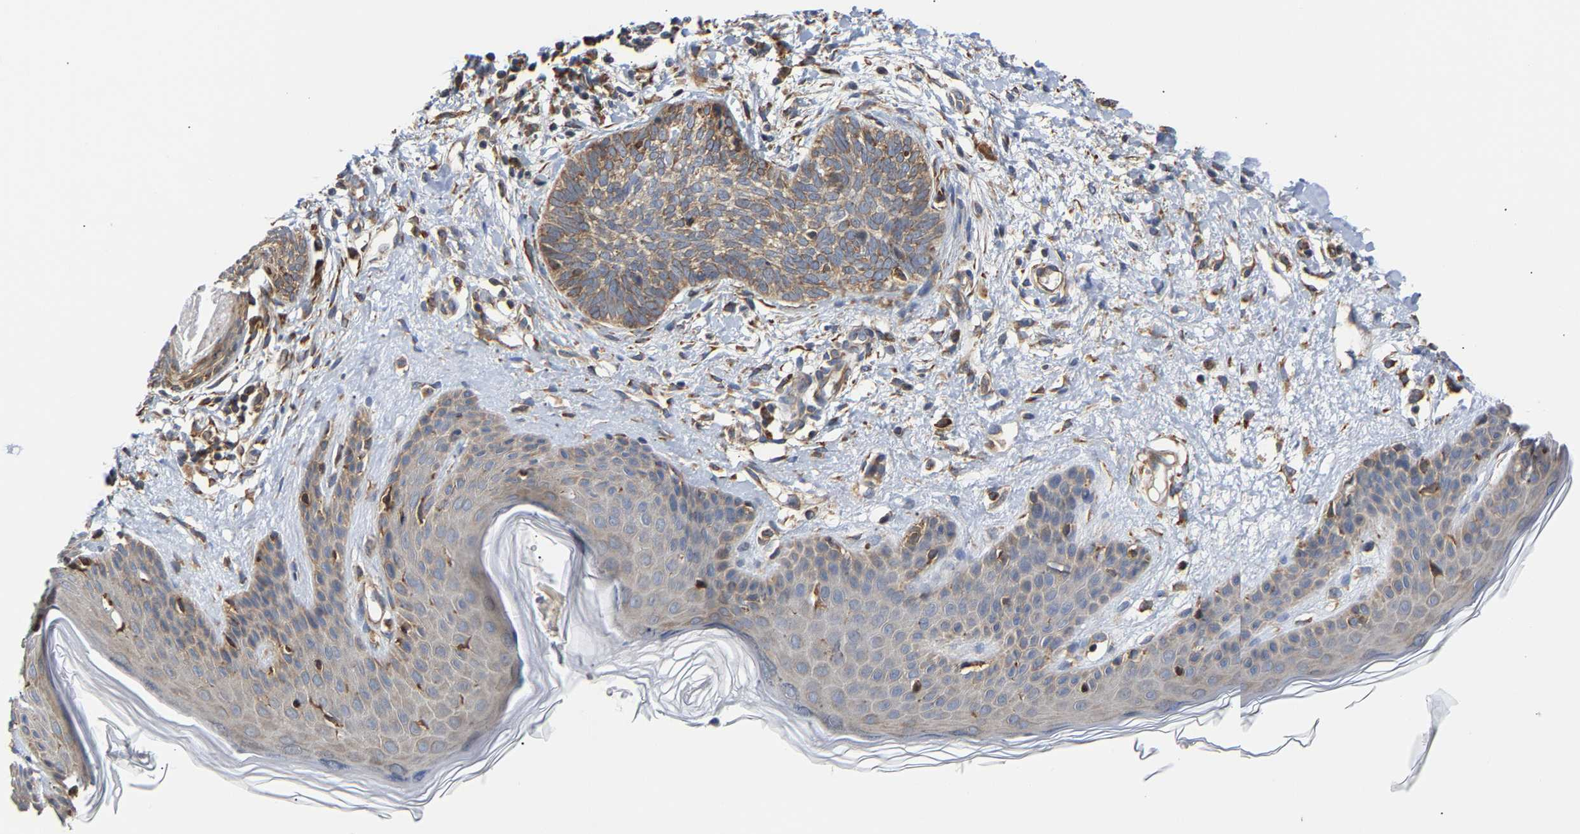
{"staining": {"intensity": "moderate", "quantity": ">75%", "location": "cytoplasmic/membranous"}, "tissue": "skin cancer", "cell_type": "Tumor cells", "image_type": "cancer", "snomed": [{"axis": "morphology", "description": "Basal cell carcinoma"}, {"axis": "topography", "description": "Skin"}], "caption": "IHC (DAB (3,3'-diaminobenzidine)) staining of human basal cell carcinoma (skin) shows moderate cytoplasmic/membranous protein staining in approximately >75% of tumor cells. The staining was performed using DAB (3,3'-diaminobenzidine), with brown indicating positive protein expression. Nuclei are stained blue with hematoxylin.", "gene": "ARAP1", "patient": {"sex": "female", "age": 59}}